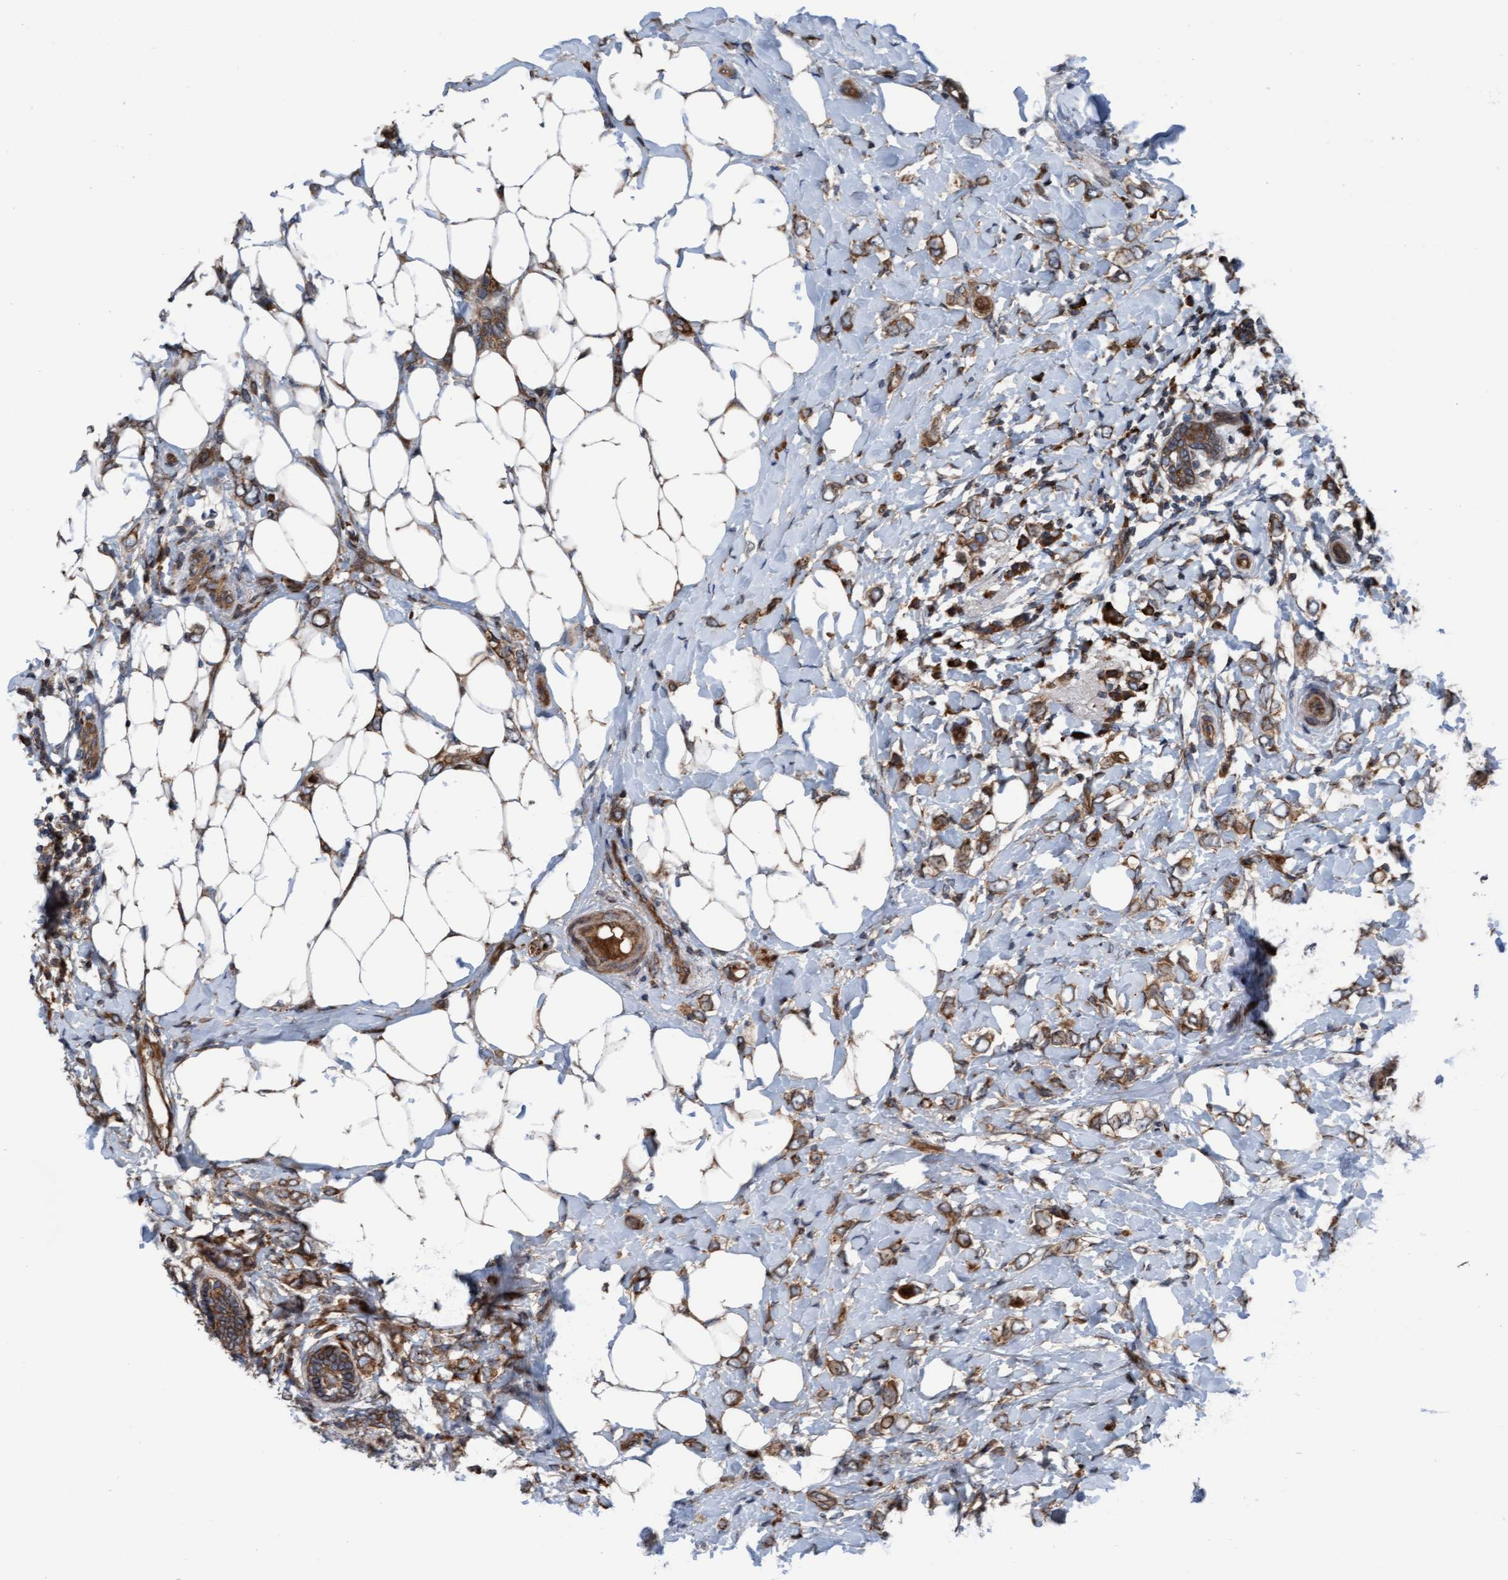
{"staining": {"intensity": "moderate", "quantity": ">75%", "location": "cytoplasmic/membranous"}, "tissue": "breast cancer", "cell_type": "Tumor cells", "image_type": "cancer", "snomed": [{"axis": "morphology", "description": "Normal tissue, NOS"}, {"axis": "morphology", "description": "Lobular carcinoma"}, {"axis": "topography", "description": "Breast"}], "caption": "IHC image of neoplastic tissue: breast lobular carcinoma stained using immunohistochemistry shows medium levels of moderate protein expression localized specifically in the cytoplasmic/membranous of tumor cells, appearing as a cytoplasmic/membranous brown color.", "gene": "RAP1GAP2", "patient": {"sex": "female", "age": 47}}